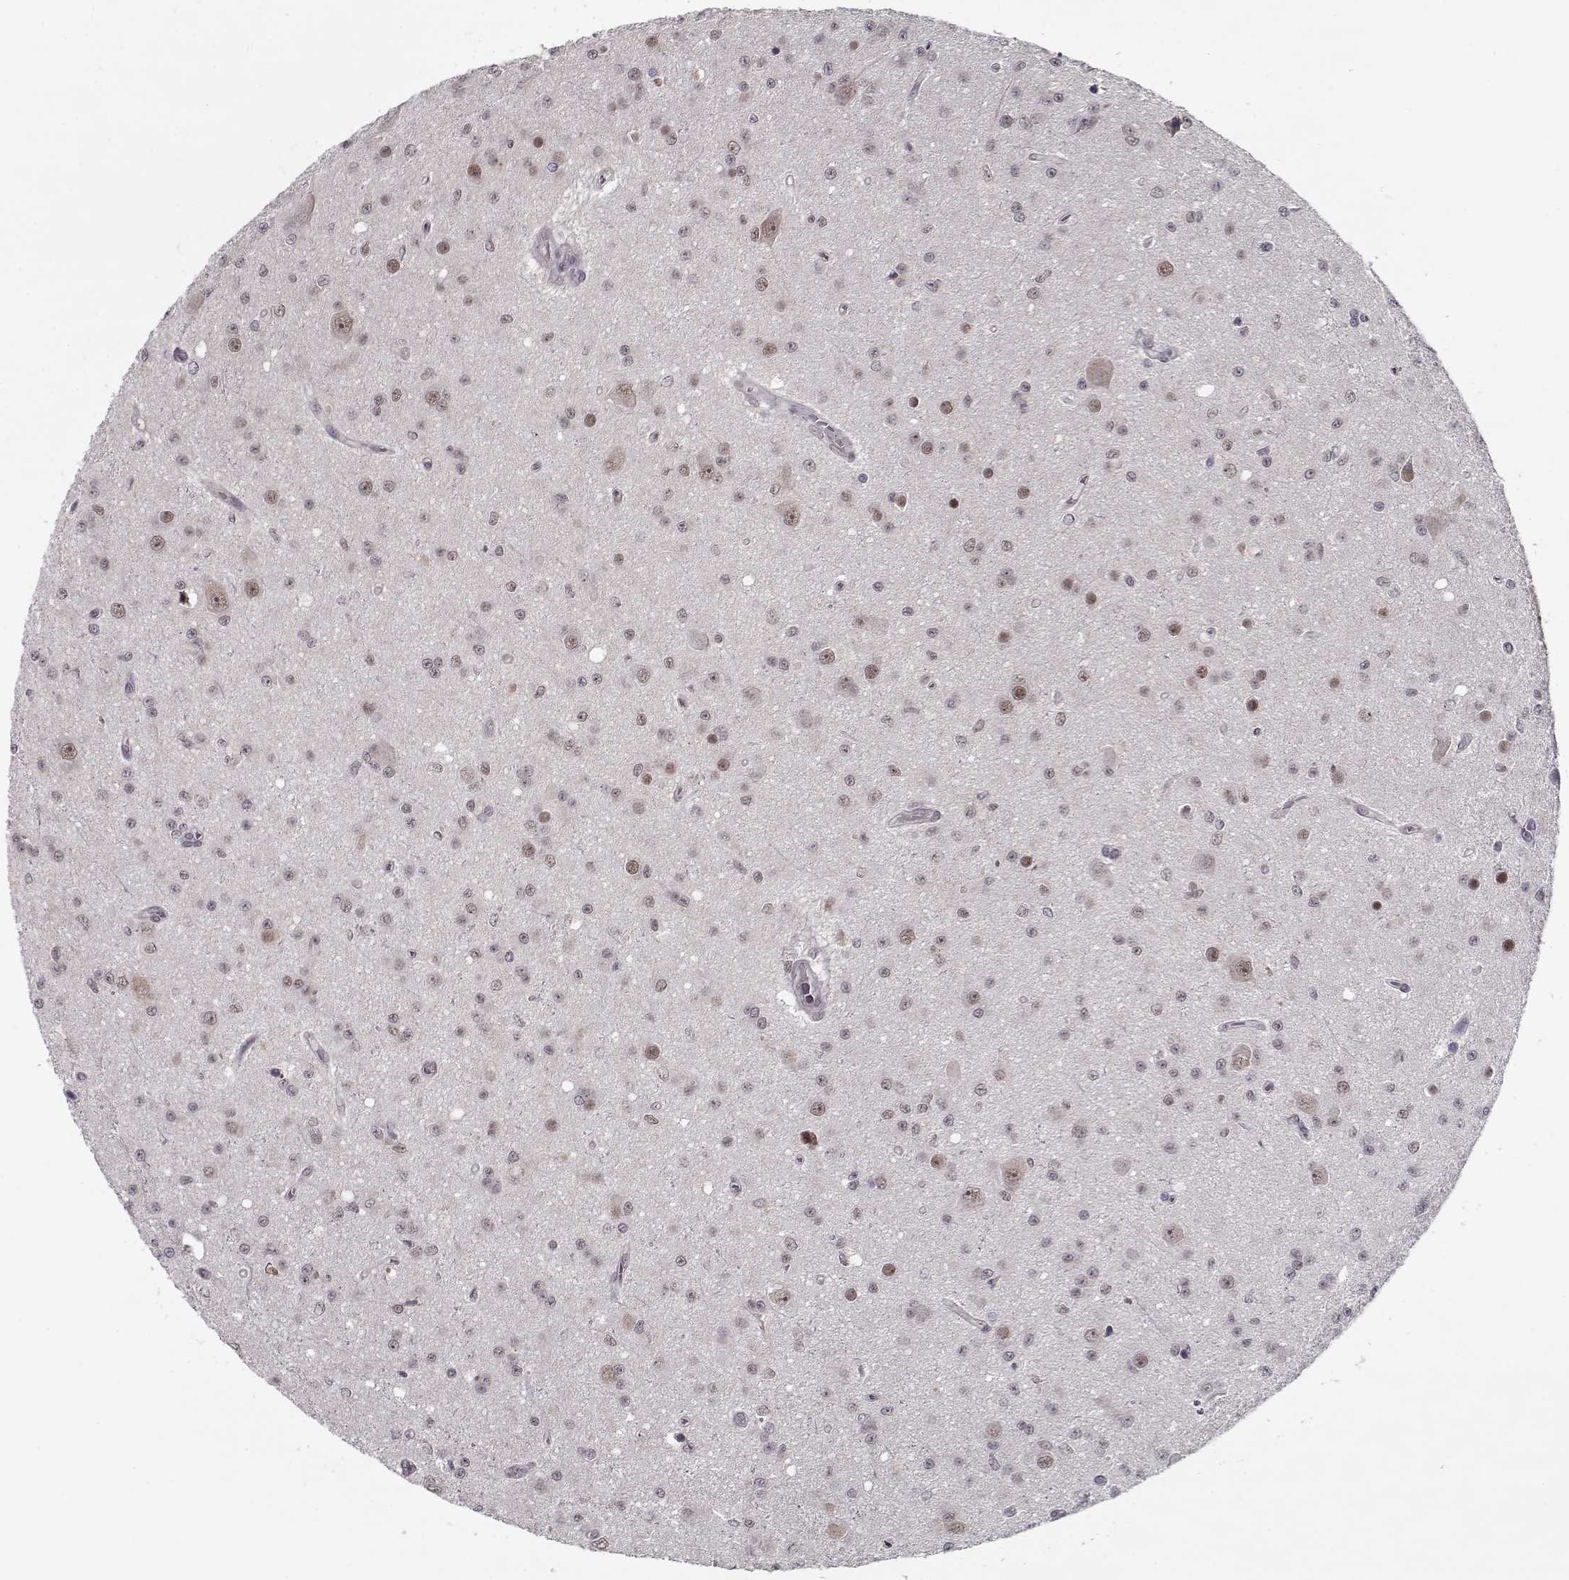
{"staining": {"intensity": "negative", "quantity": "none", "location": "none"}, "tissue": "glioma", "cell_type": "Tumor cells", "image_type": "cancer", "snomed": [{"axis": "morphology", "description": "Glioma, malignant, Low grade"}, {"axis": "topography", "description": "Brain"}], "caption": "The immunohistochemistry photomicrograph has no significant positivity in tumor cells of glioma tissue.", "gene": "TESPA1", "patient": {"sex": "female", "age": 45}}